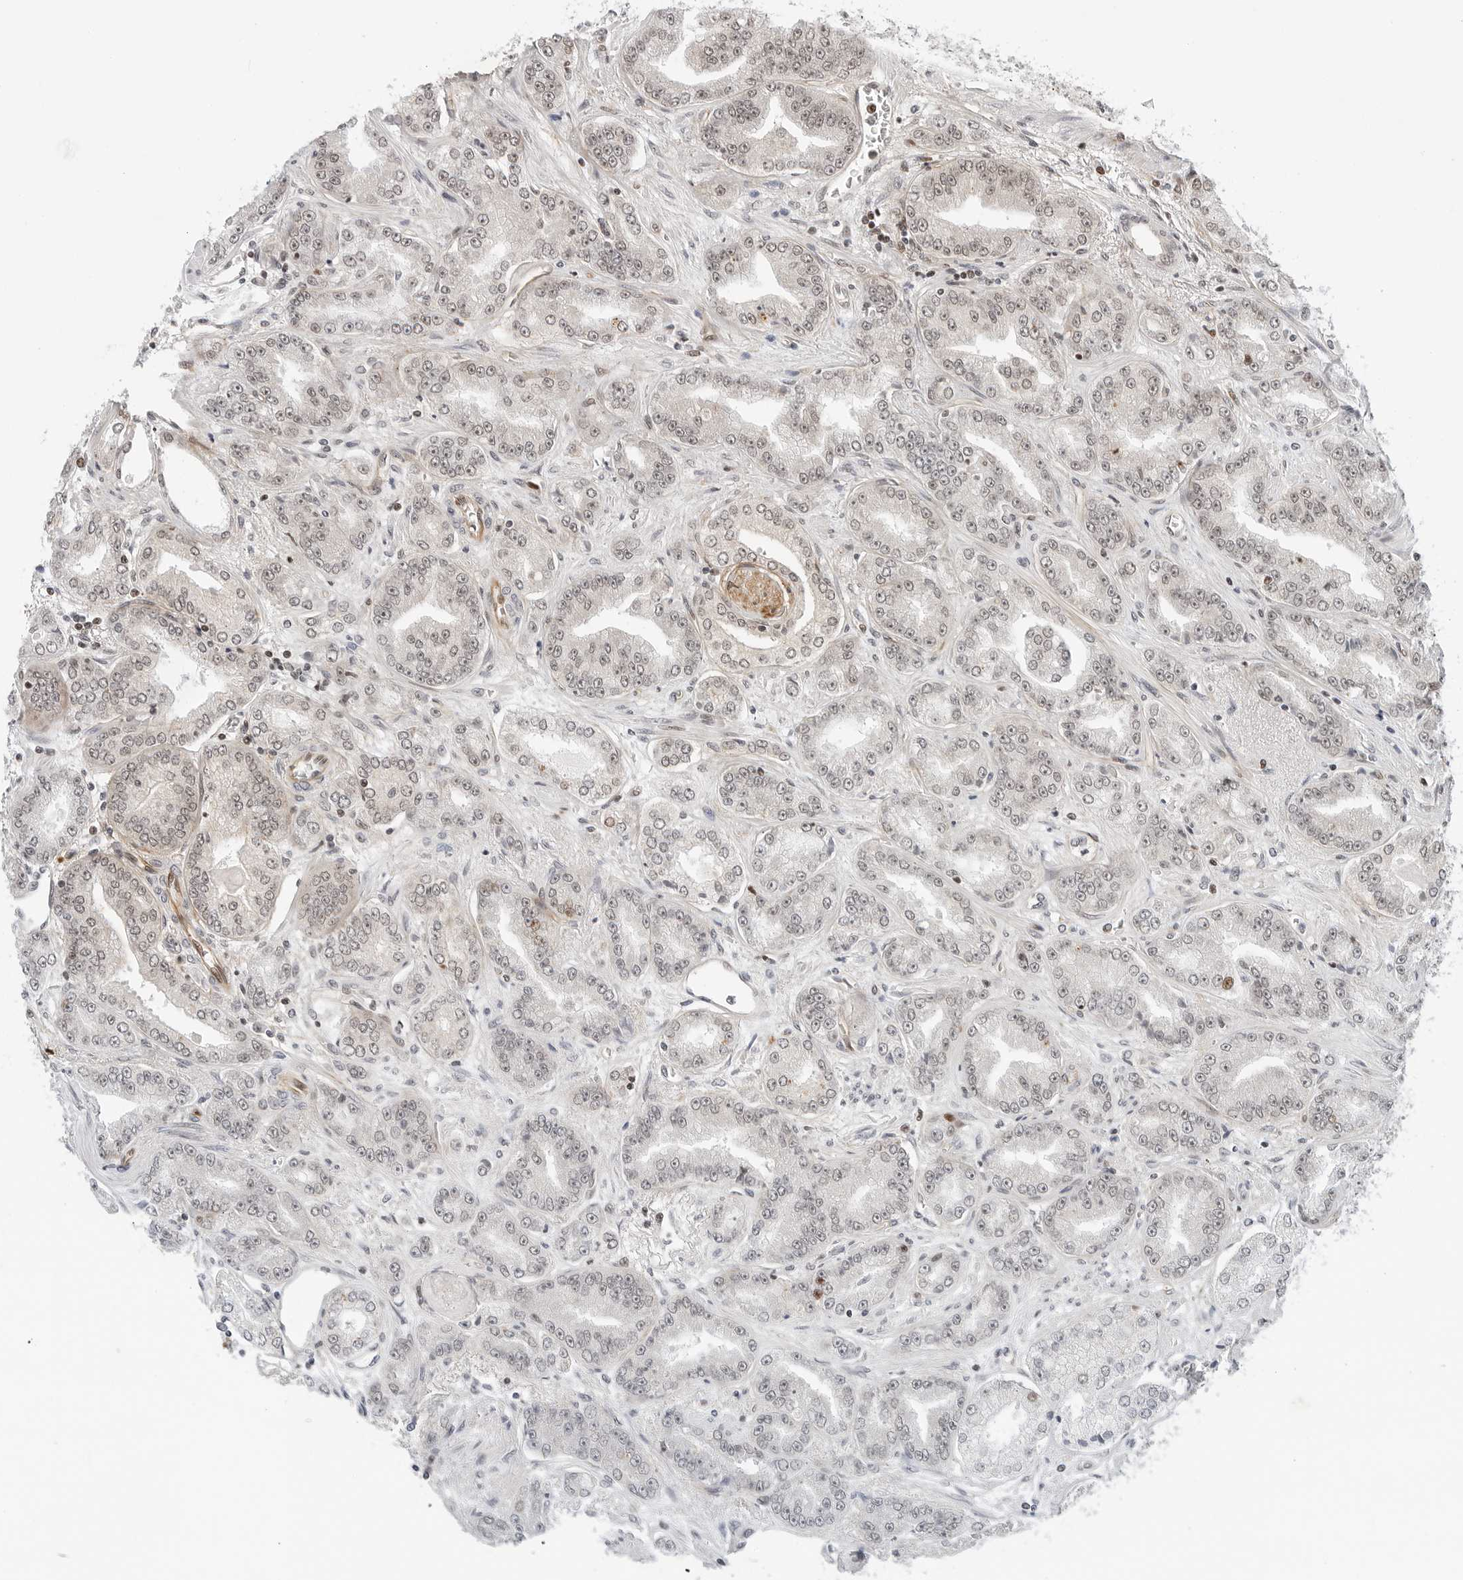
{"staining": {"intensity": "weak", "quantity": "<25%", "location": "nuclear"}, "tissue": "prostate cancer", "cell_type": "Tumor cells", "image_type": "cancer", "snomed": [{"axis": "morphology", "description": "Adenocarcinoma, High grade"}, {"axis": "topography", "description": "Prostate"}], "caption": "This is a photomicrograph of IHC staining of prostate cancer (high-grade adenocarcinoma), which shows no expression in tumor cells.", "gene": "ZNF613", "patient": {"sex": "male", "age": 71}}